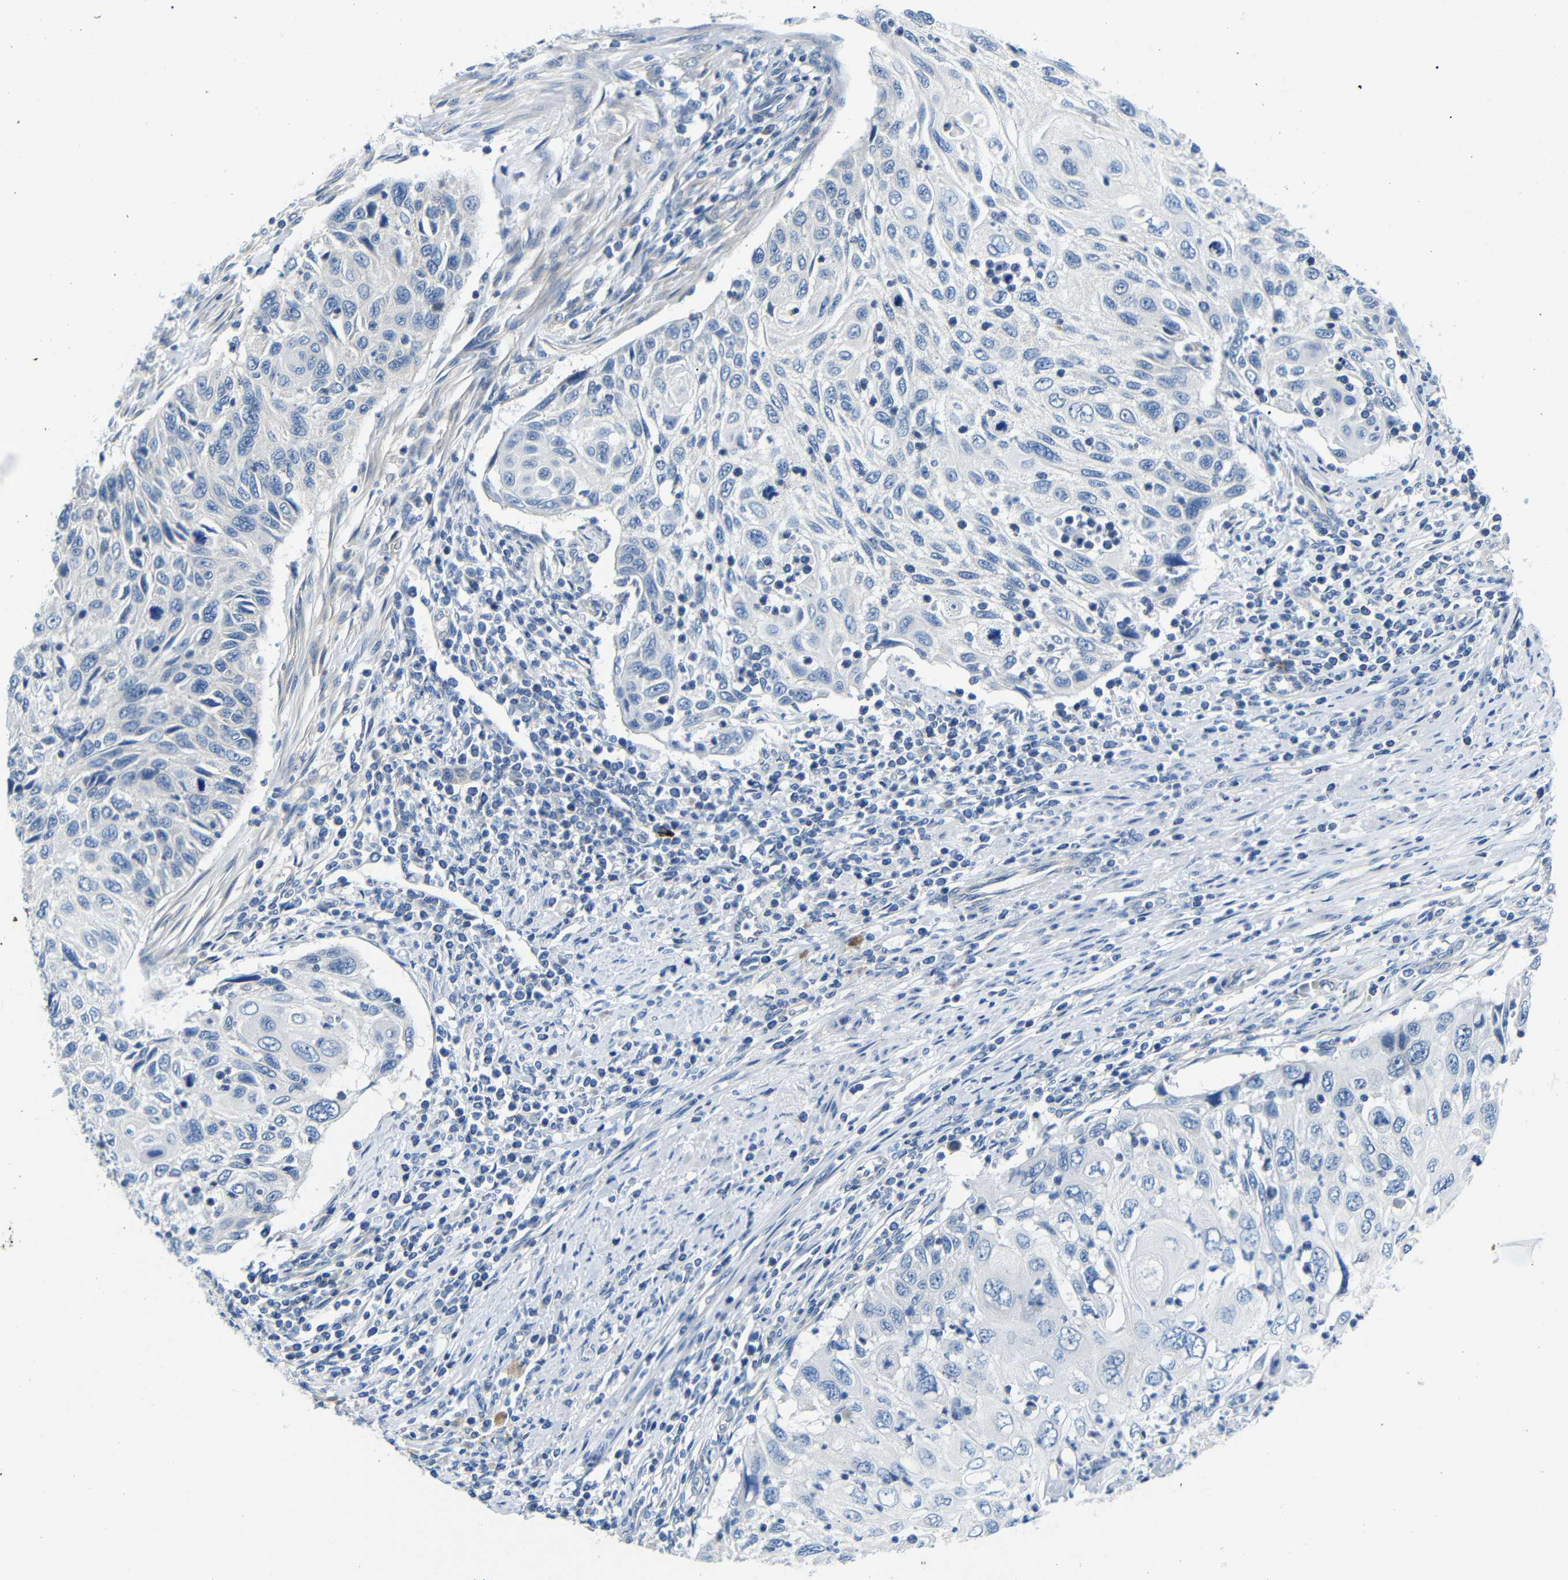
{"staining": {"intensity": "negative", "quantity": "none", "location": "none"}, "tissue": "cervical cancer", "cell_type": "Tumor cells", "image_type": "cancer", "snomed": [{"axis": "morphology", "description": "Squamous cell carcinoma, NOS"}, {"axis": "topography", "description": "Cervix"}], "caption": "Micrograph shows no significant protein positivity in tumor cells of cervical squamous cell carcinoma.", "gene": "DCP1A", "patient": {"sex": "female", "age": 70}}